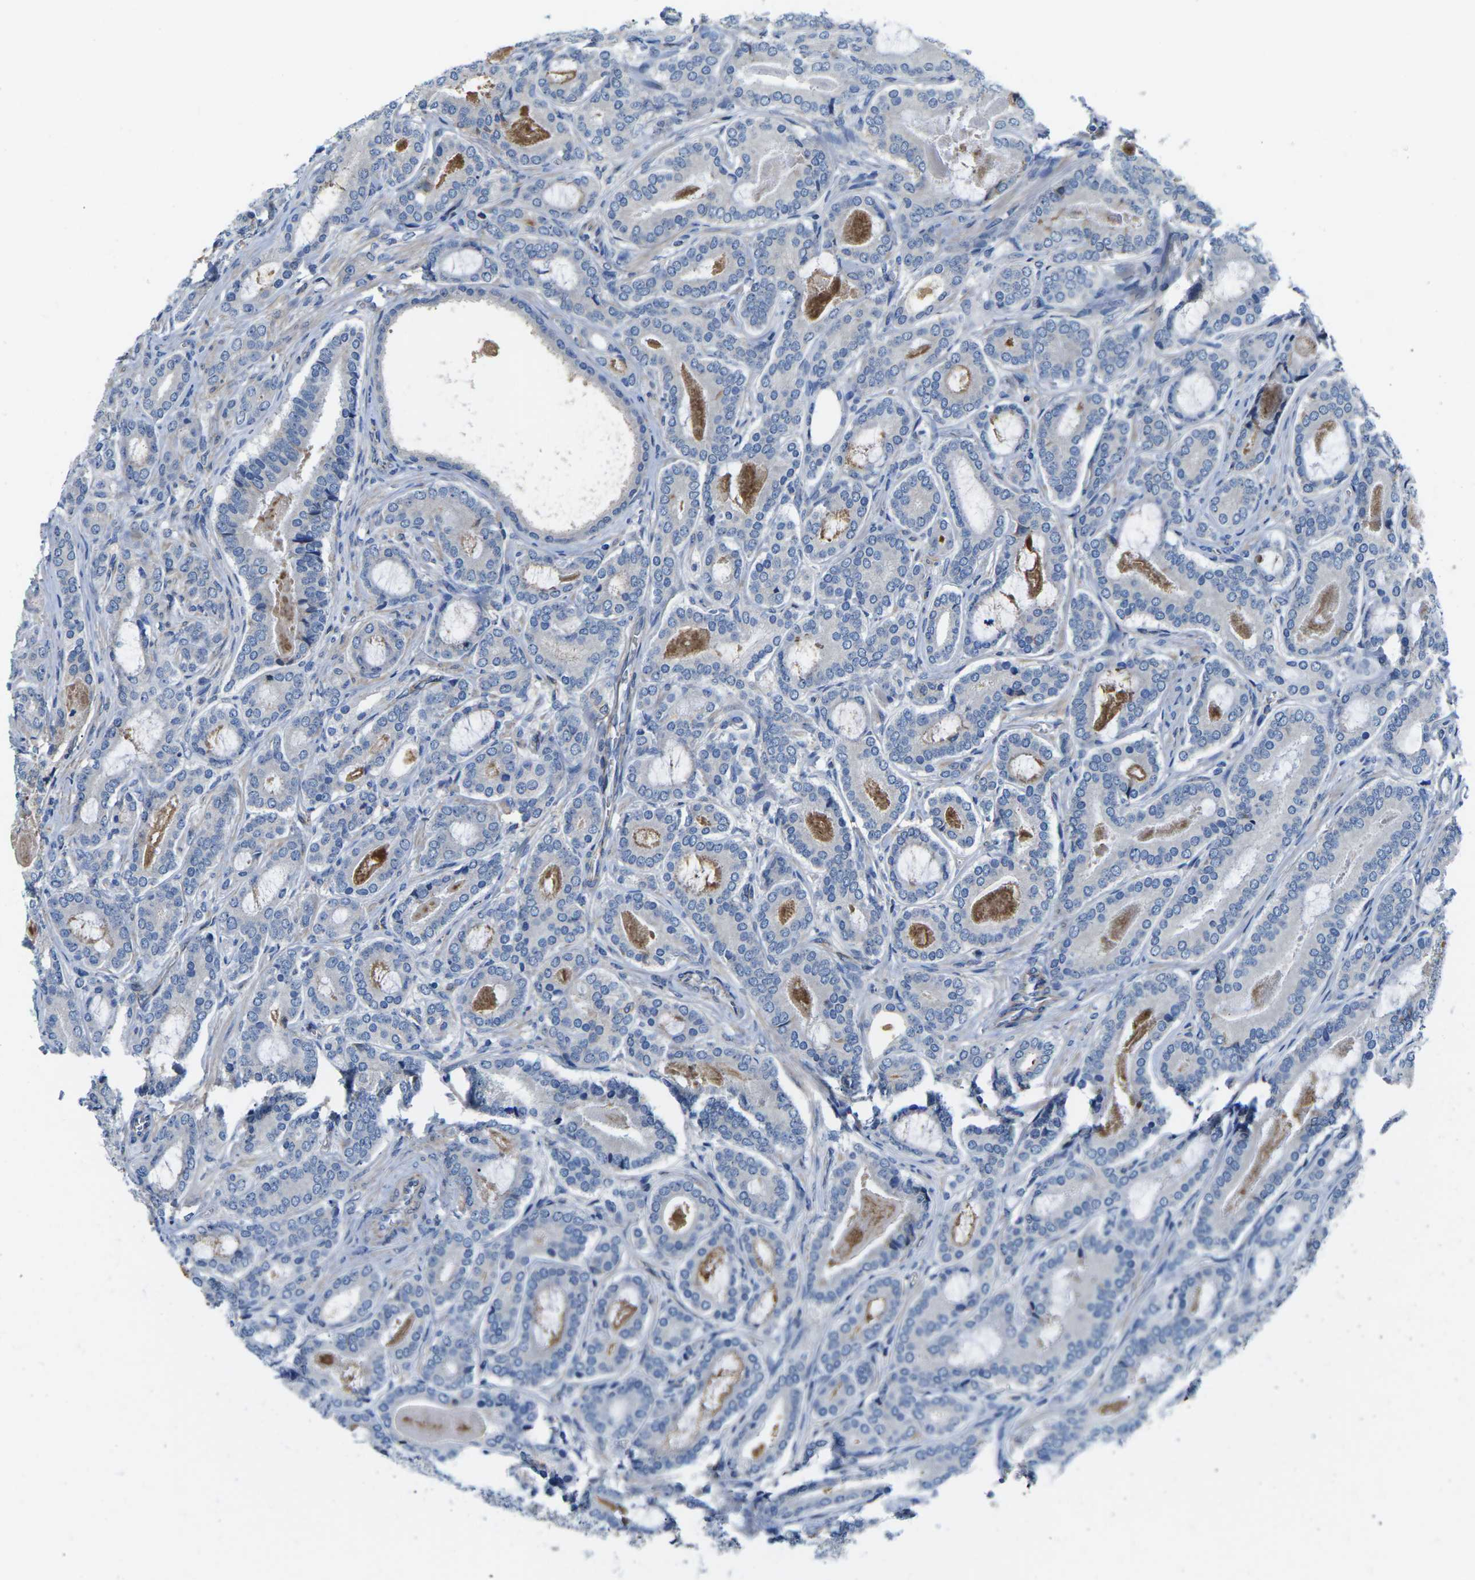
{"staining": {"intensity": "negative", "quantity": "none", "location": "none"}, "tissue": "prostate cancer", "cell_type": "Tumor cells", "image_type": "cancer", "snomed": [{"axis": "morphology", "description": "Adenocarcinoma, High grade"}, {"axis": "topography", "description": "Prostate"}], "caption": "Prostate adenocarcinoma (high-grade) stained for a protein using IHC displays no staining tumor cells.", "gene": "CTNND1", "patient": {"sex": "male", "age": 60}}